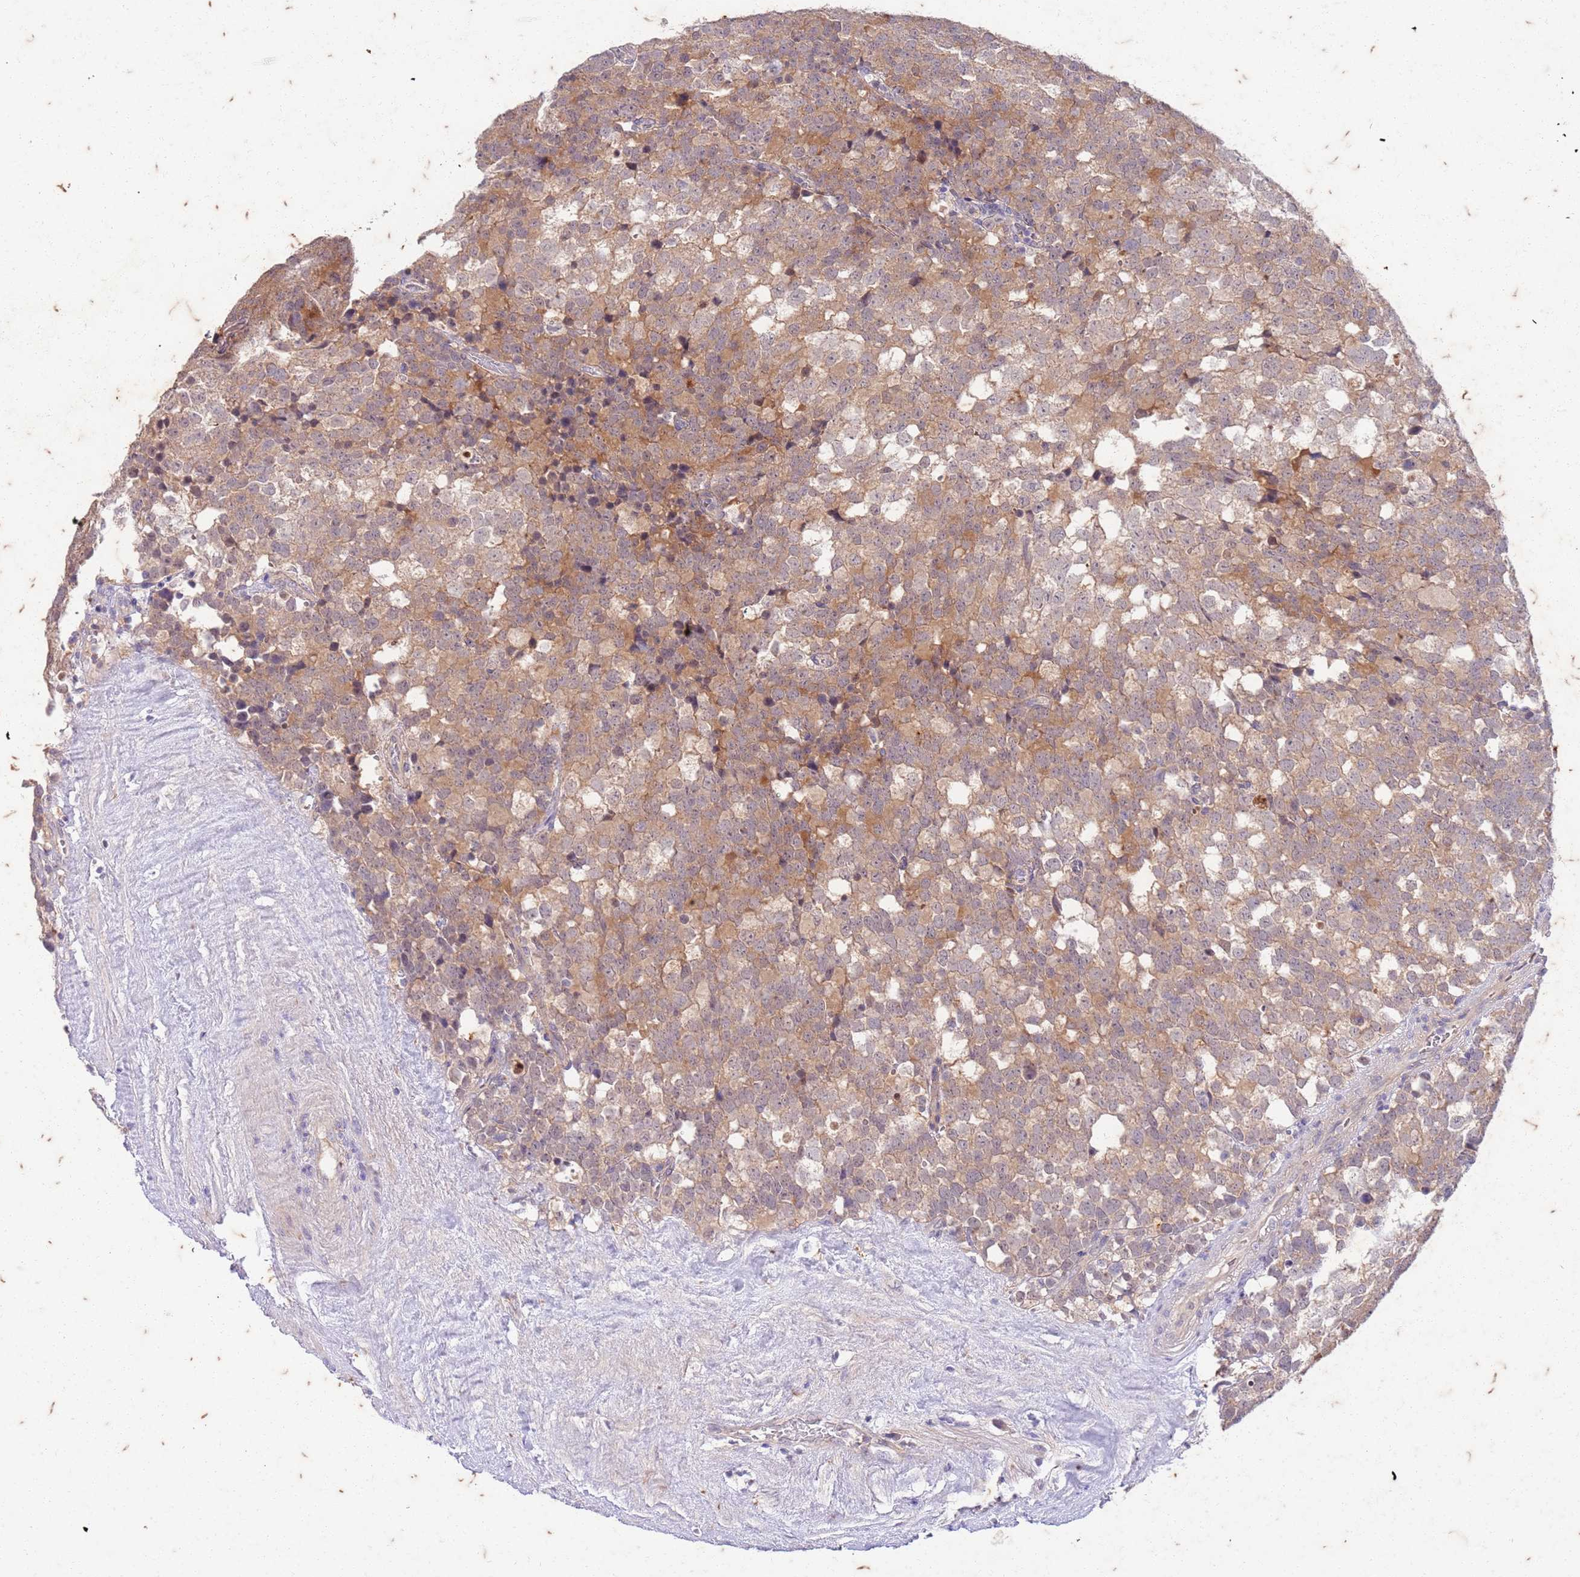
{"staining": {"intensity": "moderate", "quantity": "25%-75%", "location": "cytoplasmic/membranous"}, "tissue": "testis cancer", "cell_type": "Tumor cells", "image_type": "cancer", "snomed": [{"axis": "morphology", "description": "Seminoma, NOS"}, {"axis": "topography", "description": "Testis"}], "caption": "Moderate cytoplasmic/membranous protein positivity is seen in approximately 25%-75% of tumor cells in seminoma (testis). (IHC, brightfield microscopy, high magnification).", "gene": "RAPGEF3", "patient": {"sex": "male", "age": 71}}